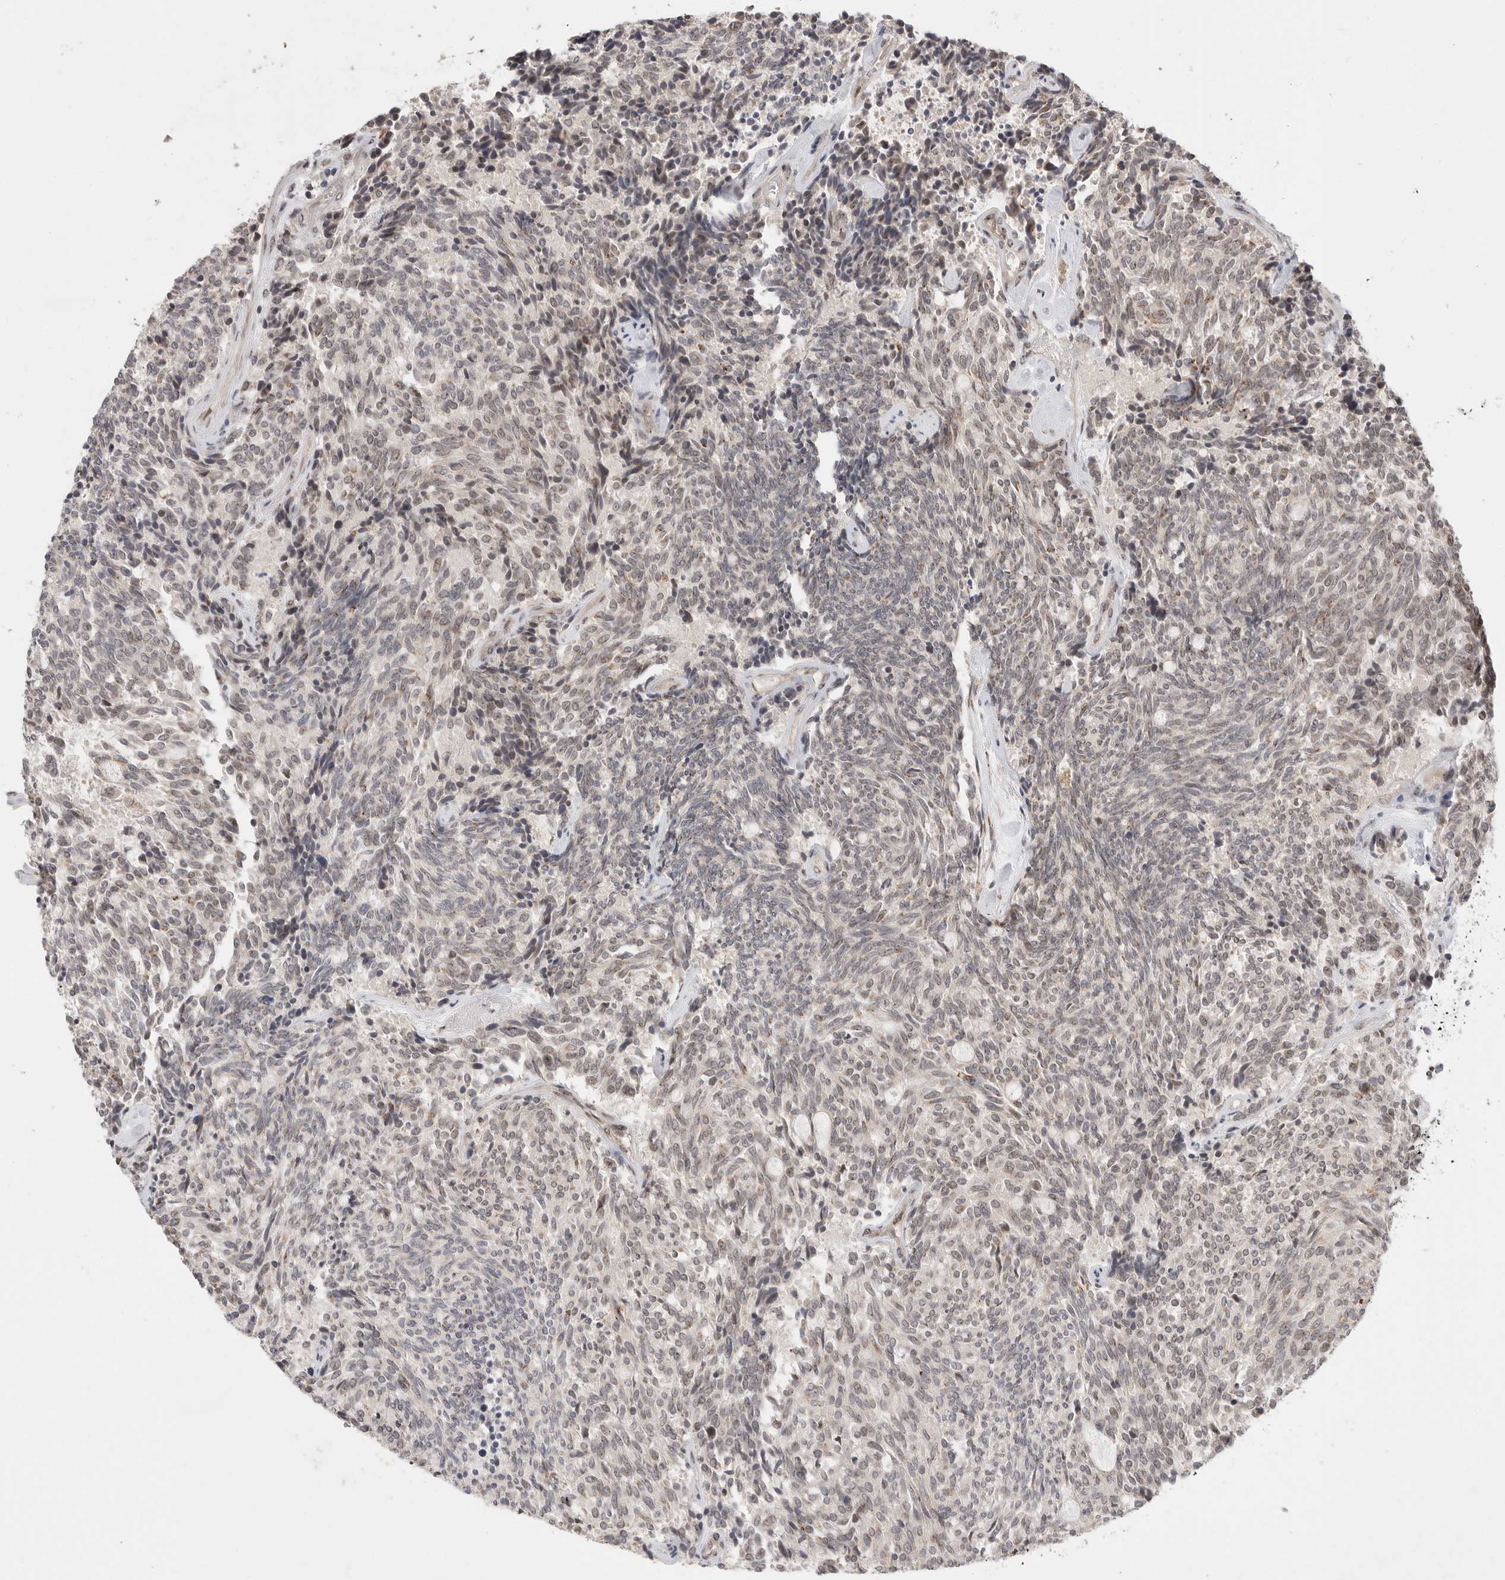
{"staining": {"intensity": "weak", "quantity": "25%-75%", "location": "nuclear"}, "tissue": "carcinoid", "cell_type": "Tumor cells", "image_type": "cancer", "snomed": [{"axis": "morphology", "description": "Carcinoid, malignant, NOS"}, {"axis": "topography", "description": "Pancreas"}], "caption": "This is a histology image of immunohistochemistry (IHC) staining of carcinoid, which shows weak staining in the nuclear of tumor cells.", "gene": "LEMD3", "patient": {"sex": "female", "age": 54}}